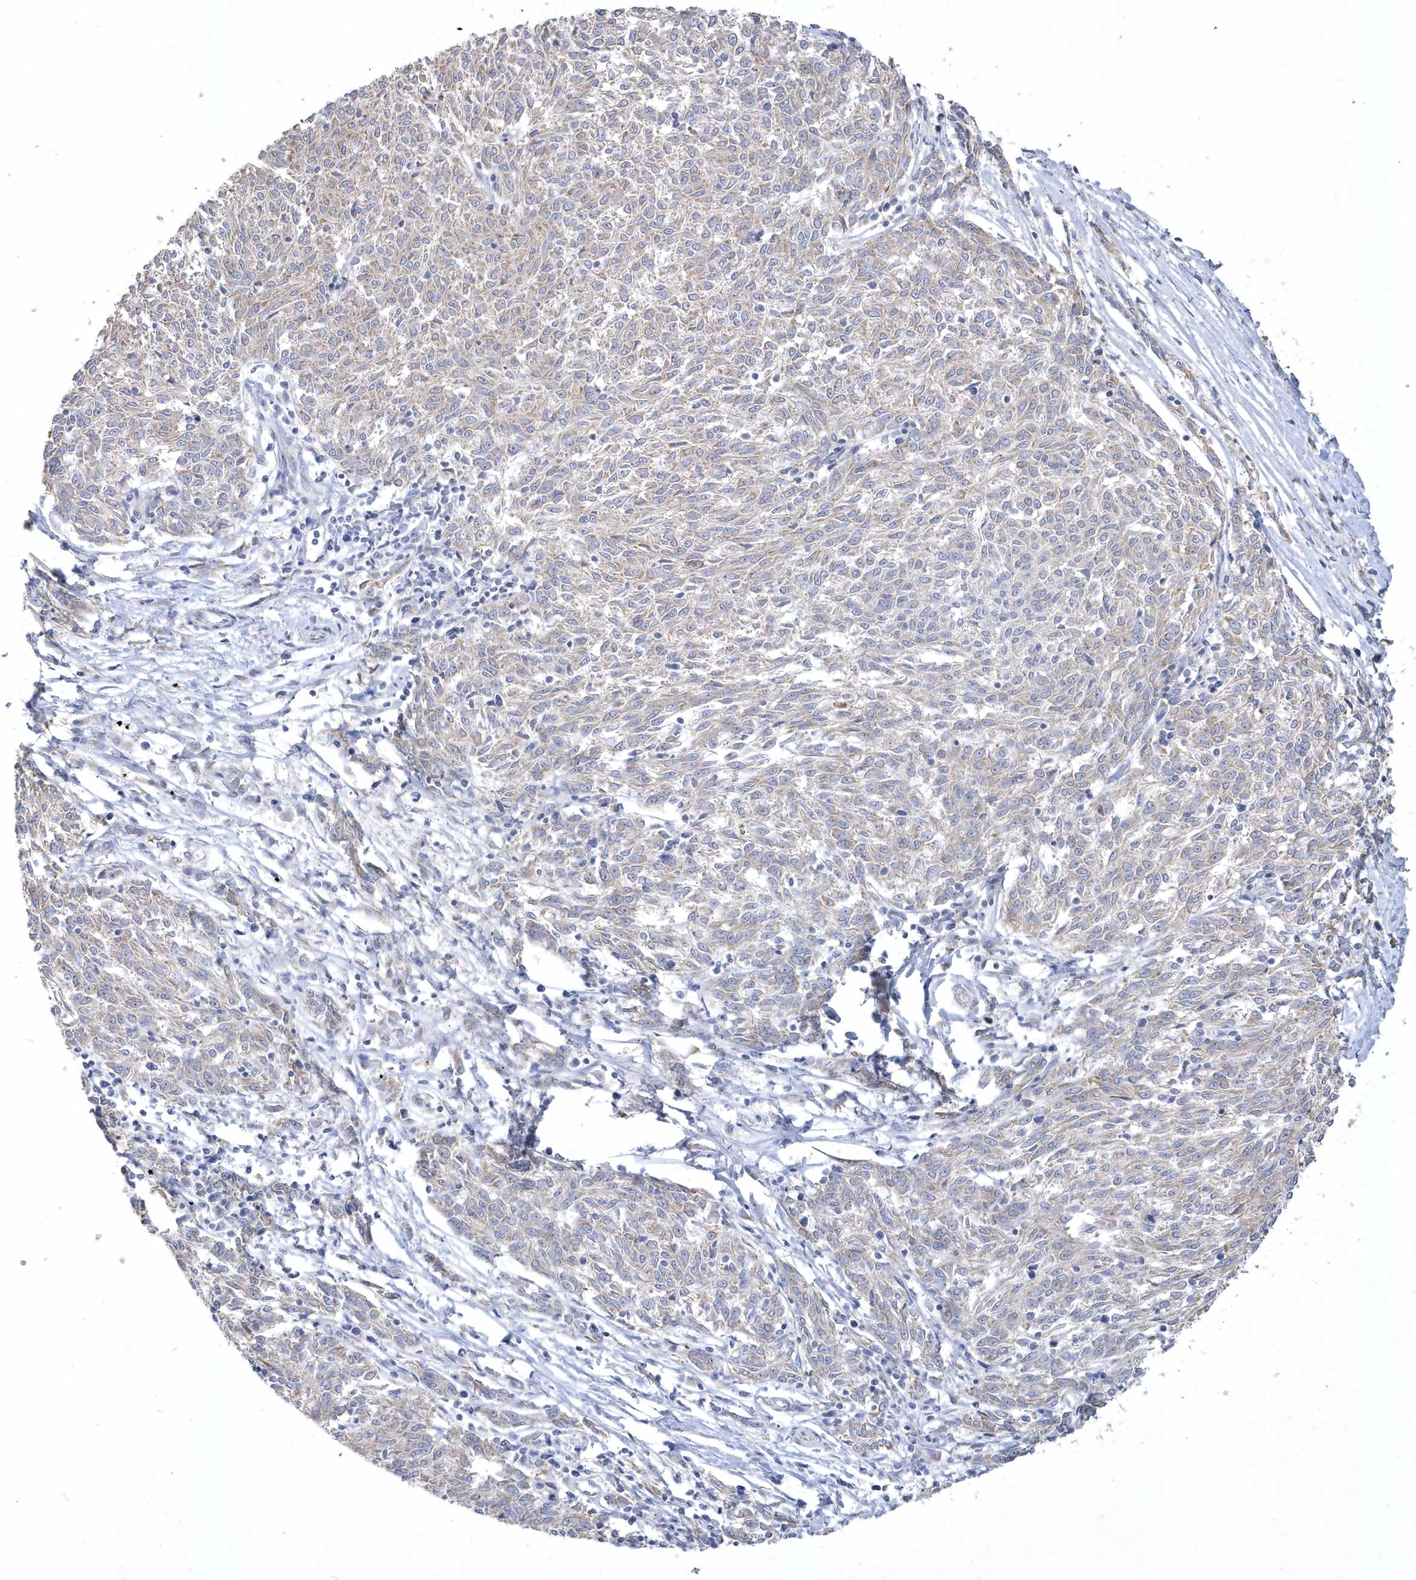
{"staining": {"intensity": "weak", "quantity": "25%-75%", "location": "cytoplasmic/membranous"}, "tissue": "melanoma", "cell_type": "Tumor cells", "image_type": "cancer", "snomed": [{"axis": "morphology", "description": "Malignant melanoma, NOS"}, {"axis": "topography", "description": "Skin"}], "caption": "A low amount of weak cytoplasmic/membranous expression is identified in about 25%-75% of tumor cells in melanoma tissue.", "gene": "DGAT1", "patient": {"sex": "female", "age": 72}}